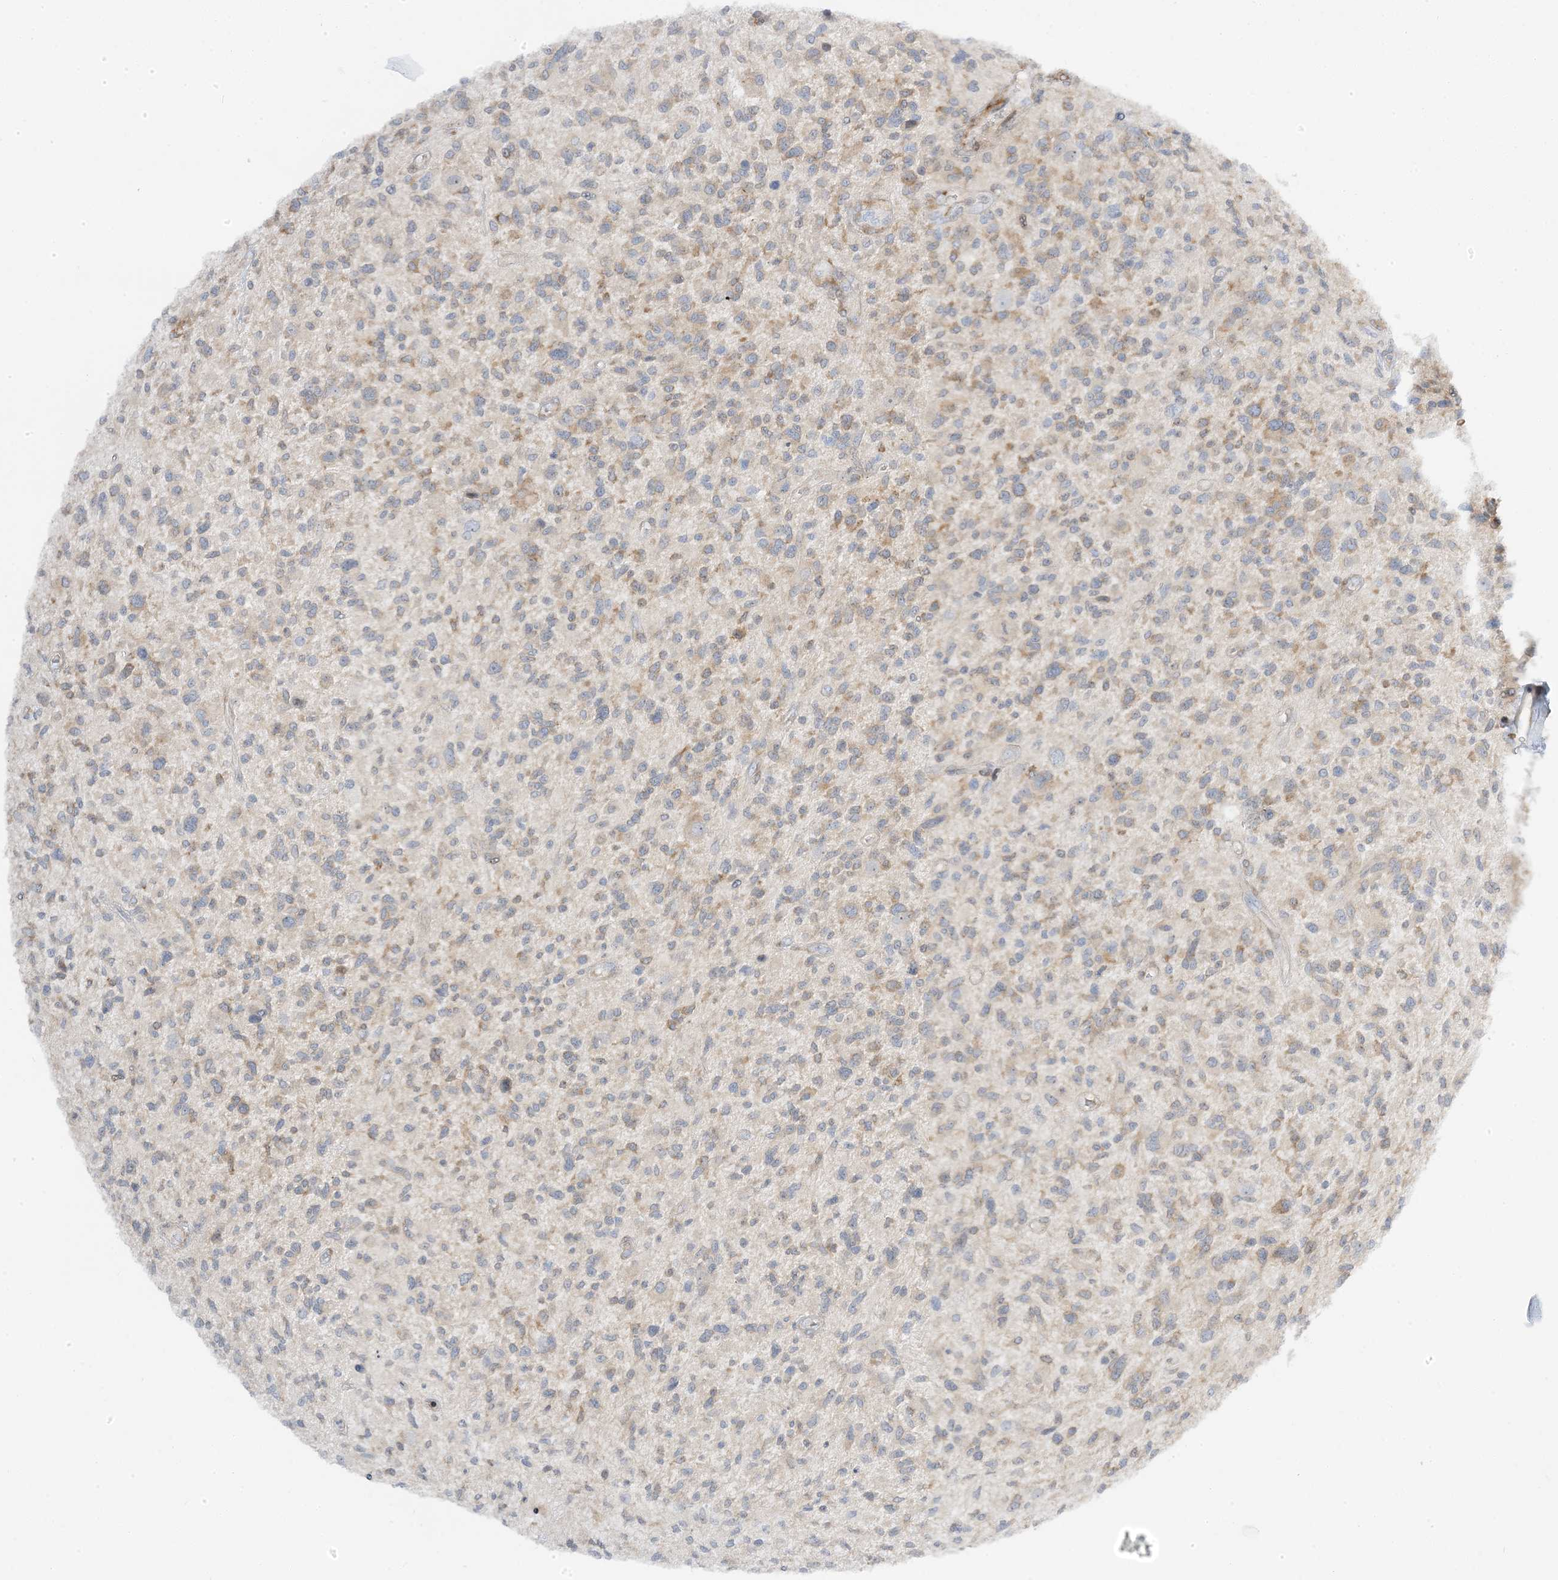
{"staining": {"intensity": "weak", "quantity": "25%-75%", "location": "cytoplasmic/membranous"}, "tissue": "glioma", "cell_type": "Tumor cells", "image_type": "cancer", "snomed": [{"axis": "morphology", "description": "Glioma, malignant, High grade"}, {"axis": "topography", "description": "Brain"}], "caption": "Glioma stained for a protein displays weak cytoplasmic/membranous positivity in tumor cells. Using DAB (brown) and hematoxylin (blue) stains, captured at high magnification using brightfield microscopy.", "gene": "MAP7D3", "patient": {"sex": "male", "age": 47}}